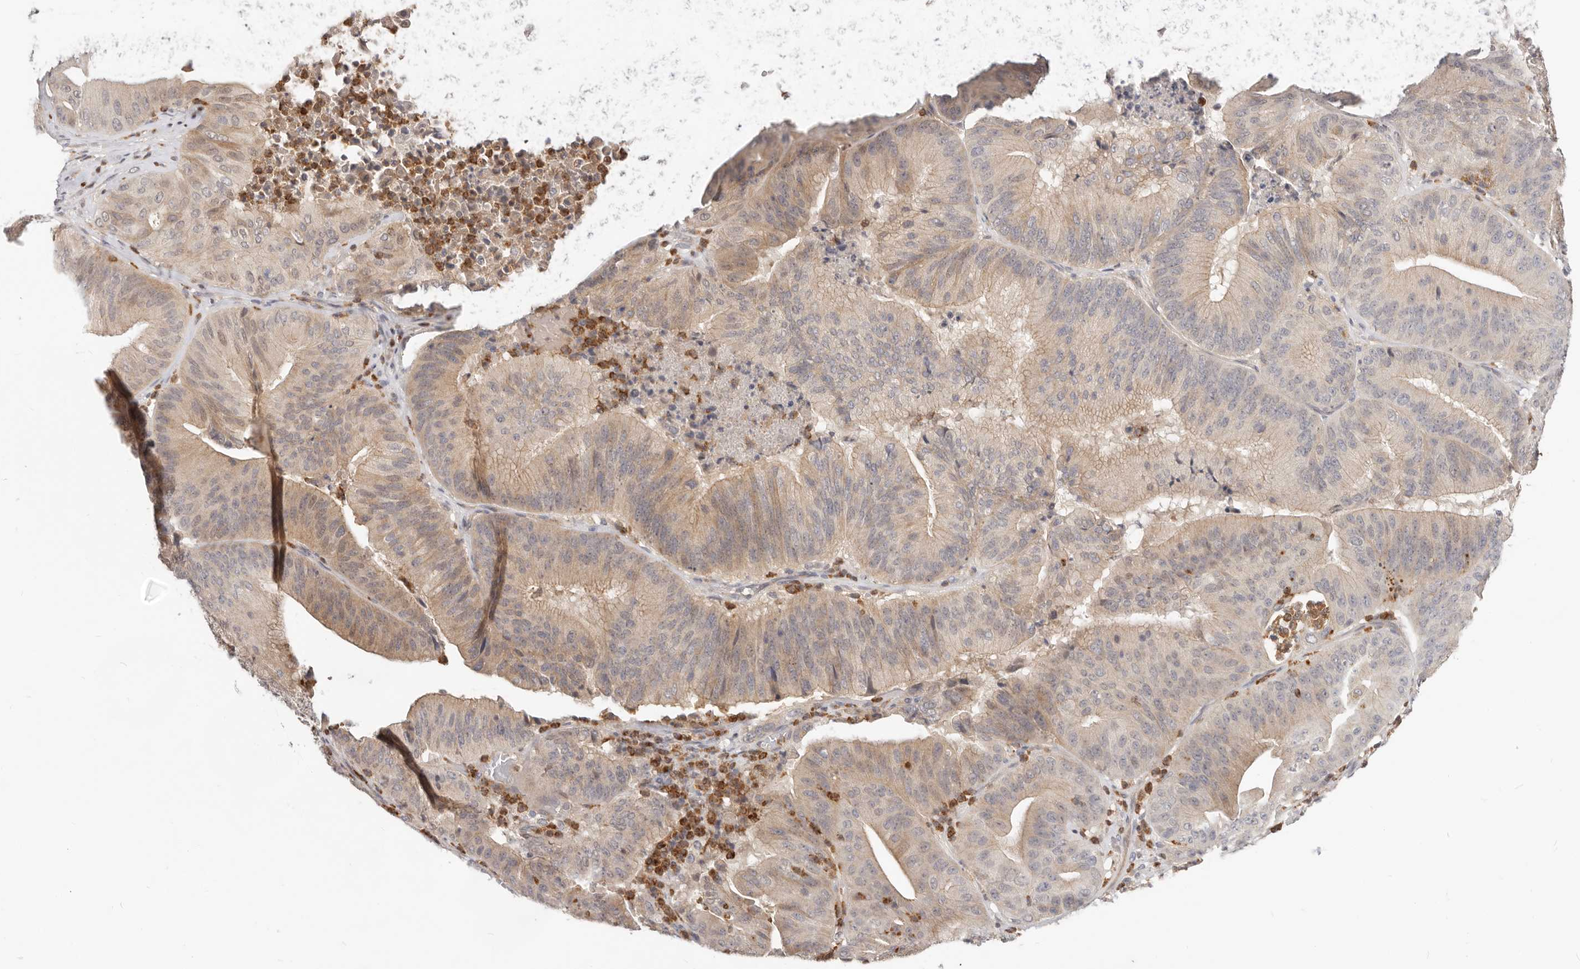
{"staining": {"intensity": "weak", "quantity": "25%-75%", "location": "cytoplasmic/membranous,nuclear"}, "tissue": "pancreatic cancer", "cell_type": "Tumor cells", "image_type": "cancer", "snomed": [{"axis": "morphology", "description": "Adenocarcinoma, NOS"}, {"axis": "topography", "description": "Pancreas"}], "caption": "Immunohistochemical staining of pancreatic adenocarcinoma displays low levels of weak cytoplasmic/membranous and nuclear protein expression in approximately 25%-75% of tumor cells.", "gene": "USP49", "patient": {"sex": "female", "age": 77}}